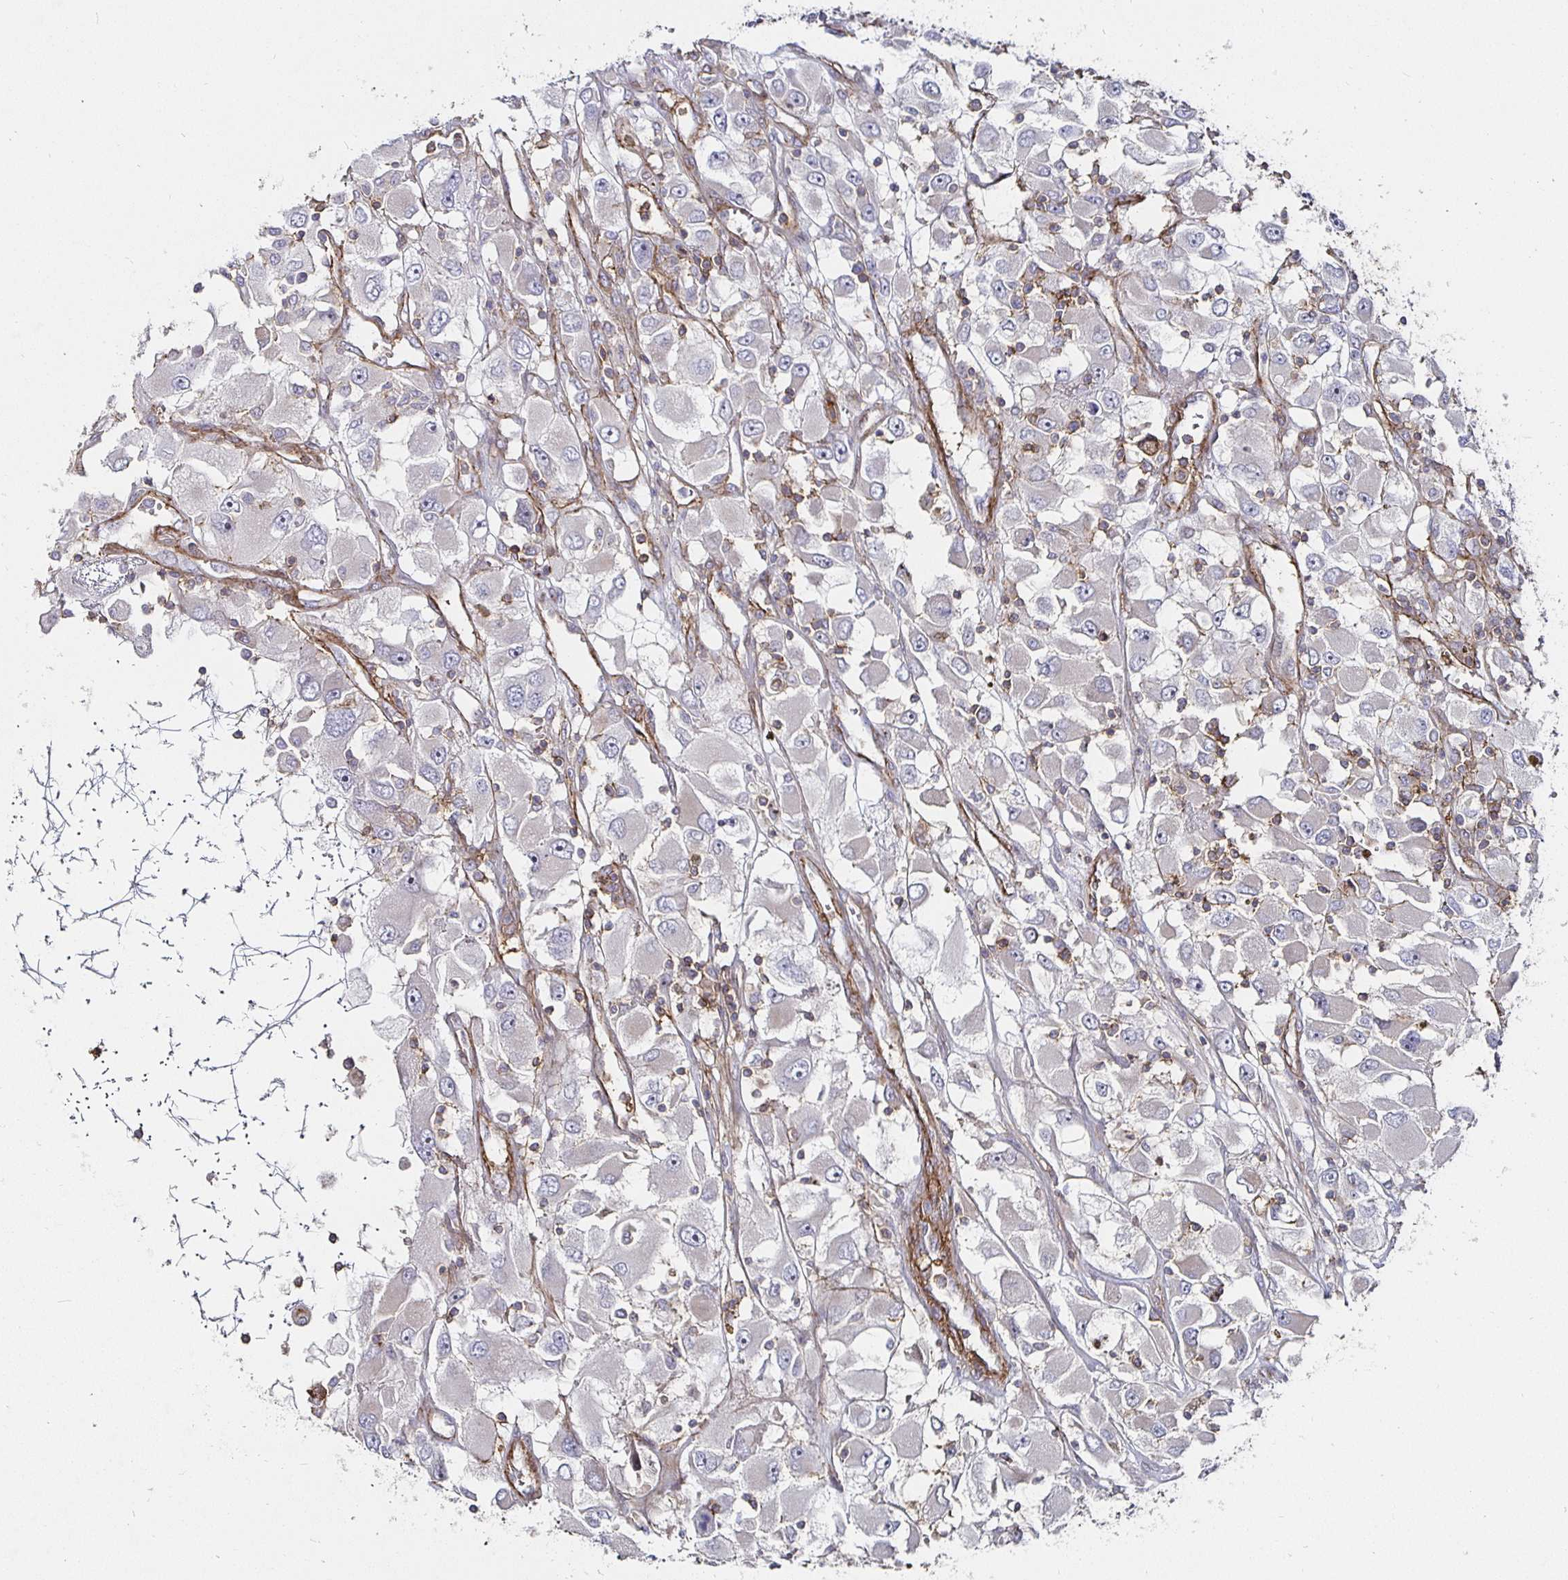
{"staining": {"intensity": "negative", "quantity": "none", "location": "none"}, "tissue": "renal cancer", "cell_type": "Tumor cells", "image_type": "cancer", "snomed": [{"axis": "morphology", "description": "Adenocarcinoma, NOS"}, {"axis": "topography", "description": "Kidney"}], "caption": "Histopathology image shows no protein expression in tumor cells of renal cancer tissue.", "gene": "GJA4", "patient": {"sex": "female", "age": 52}}